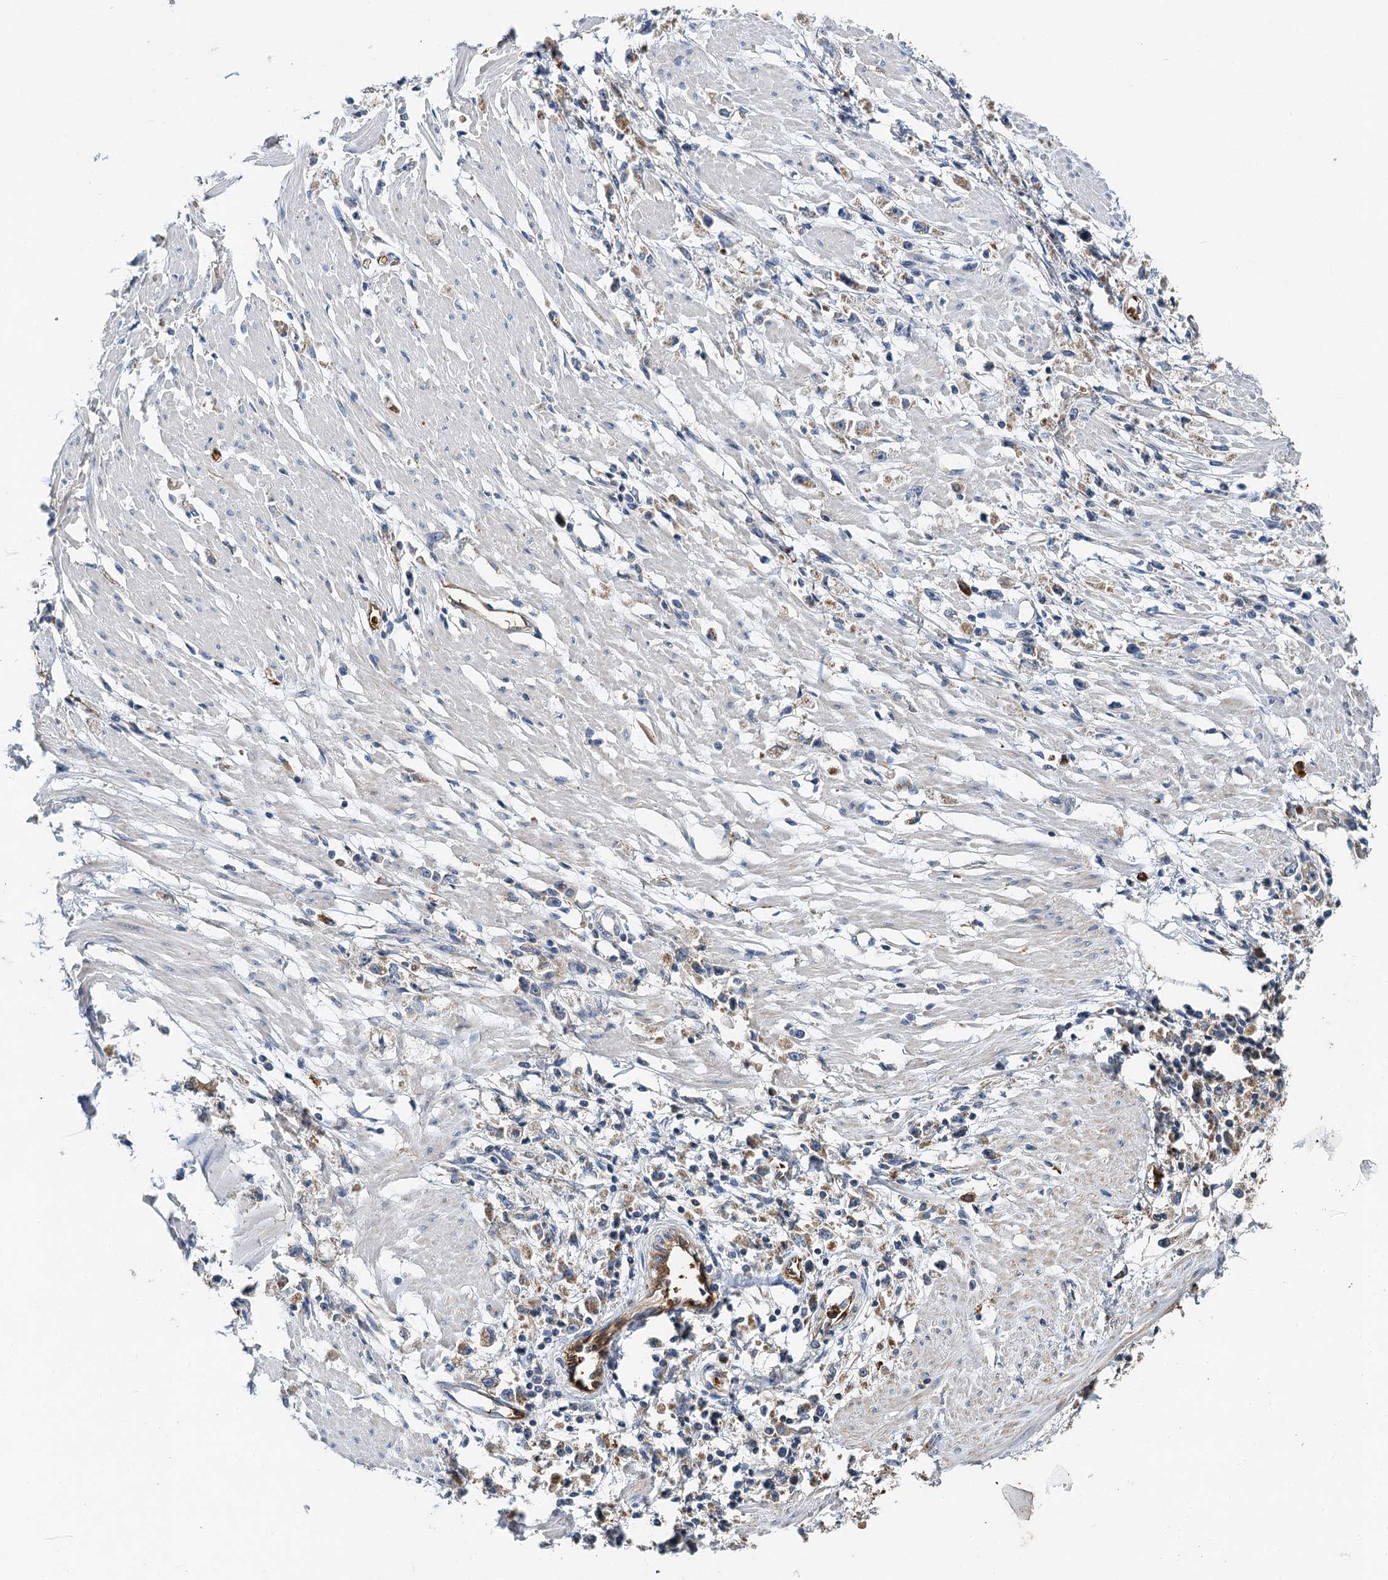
{"staining": {"intensity": "moderate", "quantity": "<25%", "location": "cytoplasmic/membranous"}, "tissue": "stomach cancer", "cell_type": "Tumor cells", "image_type": "cancer", "snomed": [{"axis": "morphology", "description": "Adenocarcinoma, NOS"}, {"axis": "topography", "description": "Stomach"}], "caption": "Protein staining shows moderate cytoplasmic/membranous expression in about <25% of tumor cells in stomach cancer.", "gene": "BCS1L", "patient": {"sex": "female", "age": 59}}